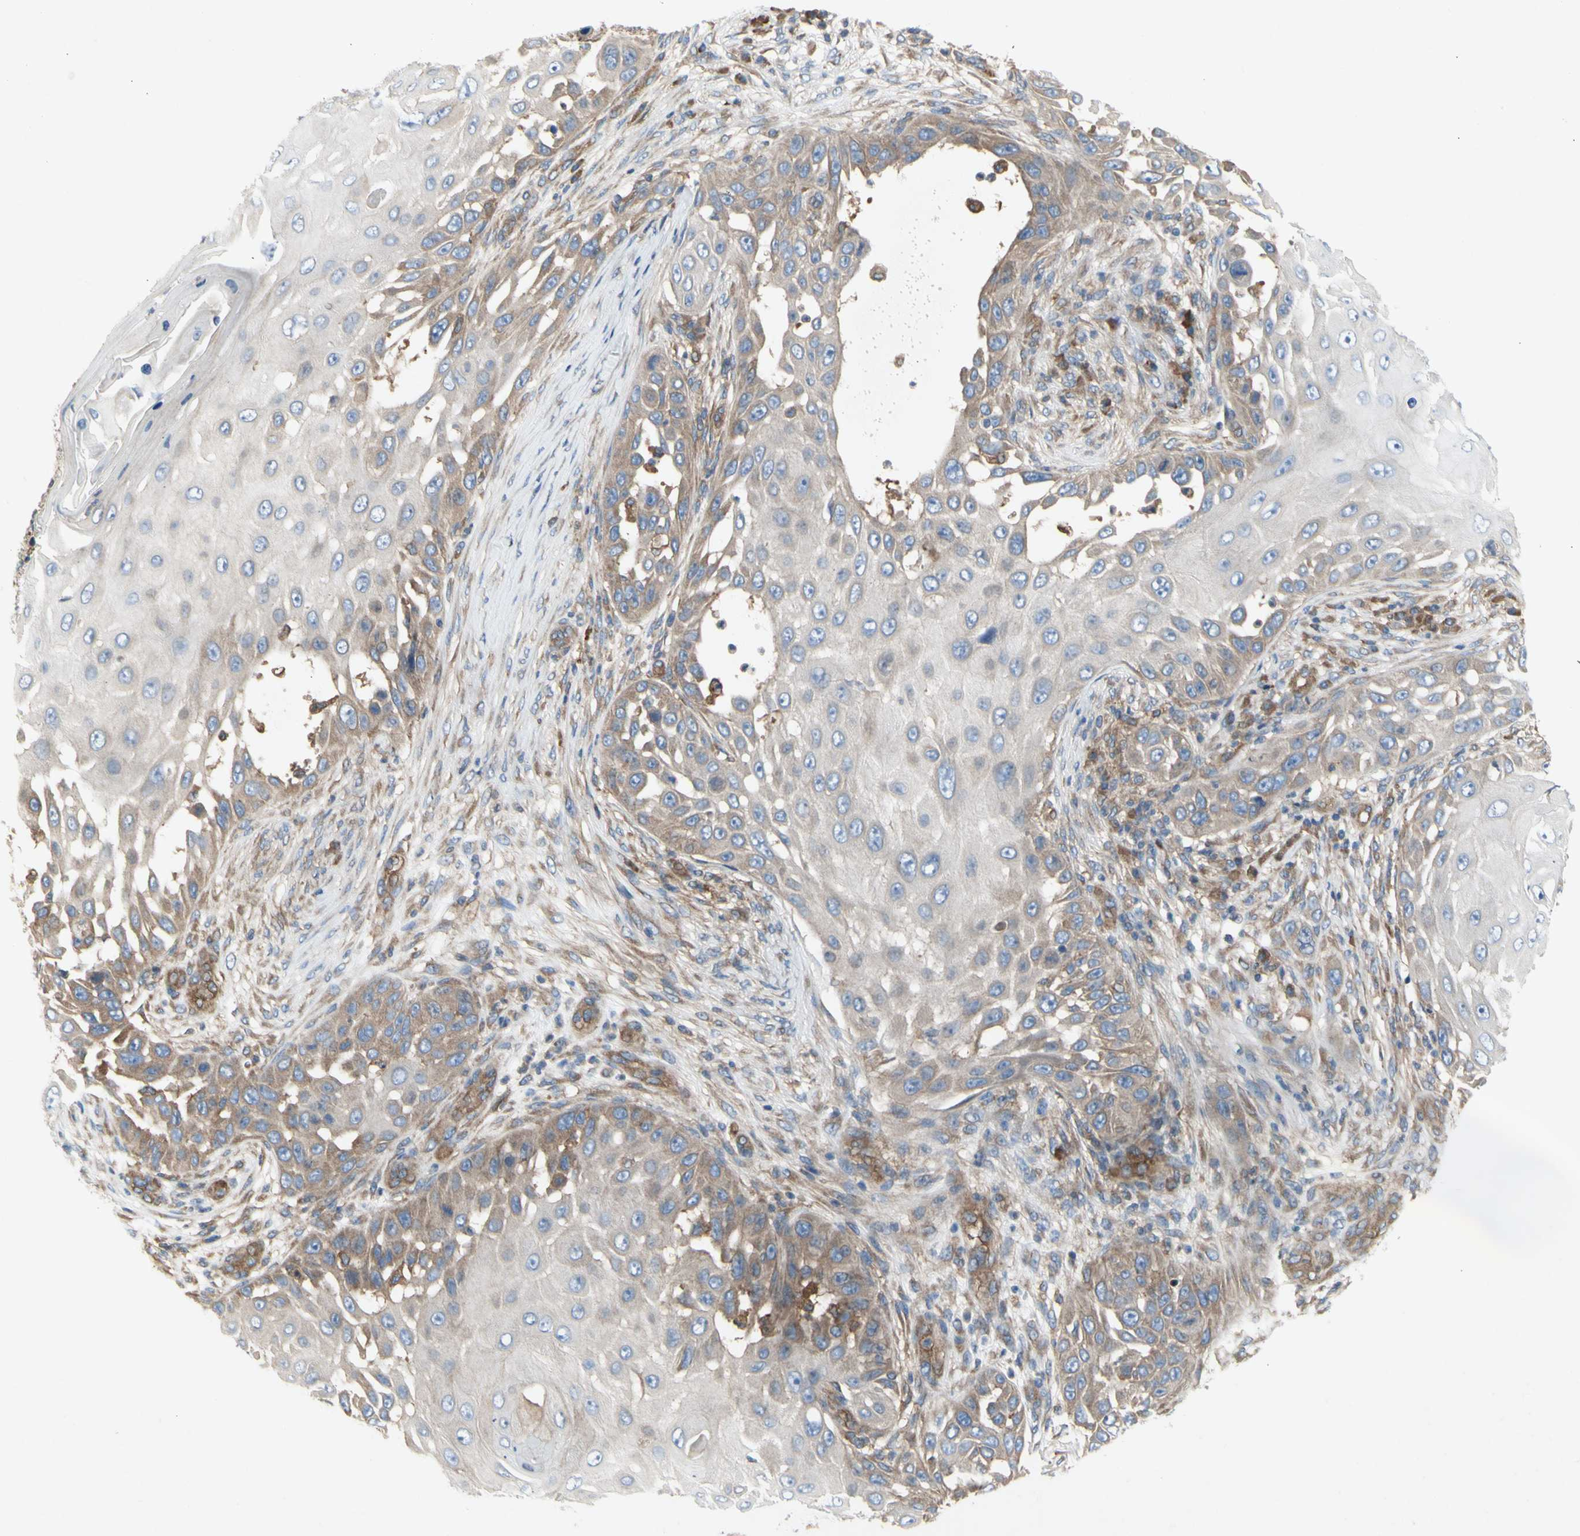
{"staining": {"intensity": "moderate", "quantity": "<25%", "location": "cytoplasmic/membranous"}, "tissue": "skin cancer", "cell_type": "Tumor cells", "image_type": "cancer", "snomed": [{"axis": "morphology", "description": "Squamous cell carcinoma, NOS"}, {"axis": "topography", "description": "Skin"}], "caption": "IHC (DAB (3,3'-diaminobenzidine)) staining of human squamous cell carcinoma (skin) demonstrates moderate cytoplasmic/membranous protein positivity in approximately <25% of tumor cells.", "gene": "KLC1", "patient": {"sex": "female", "age": 44}}